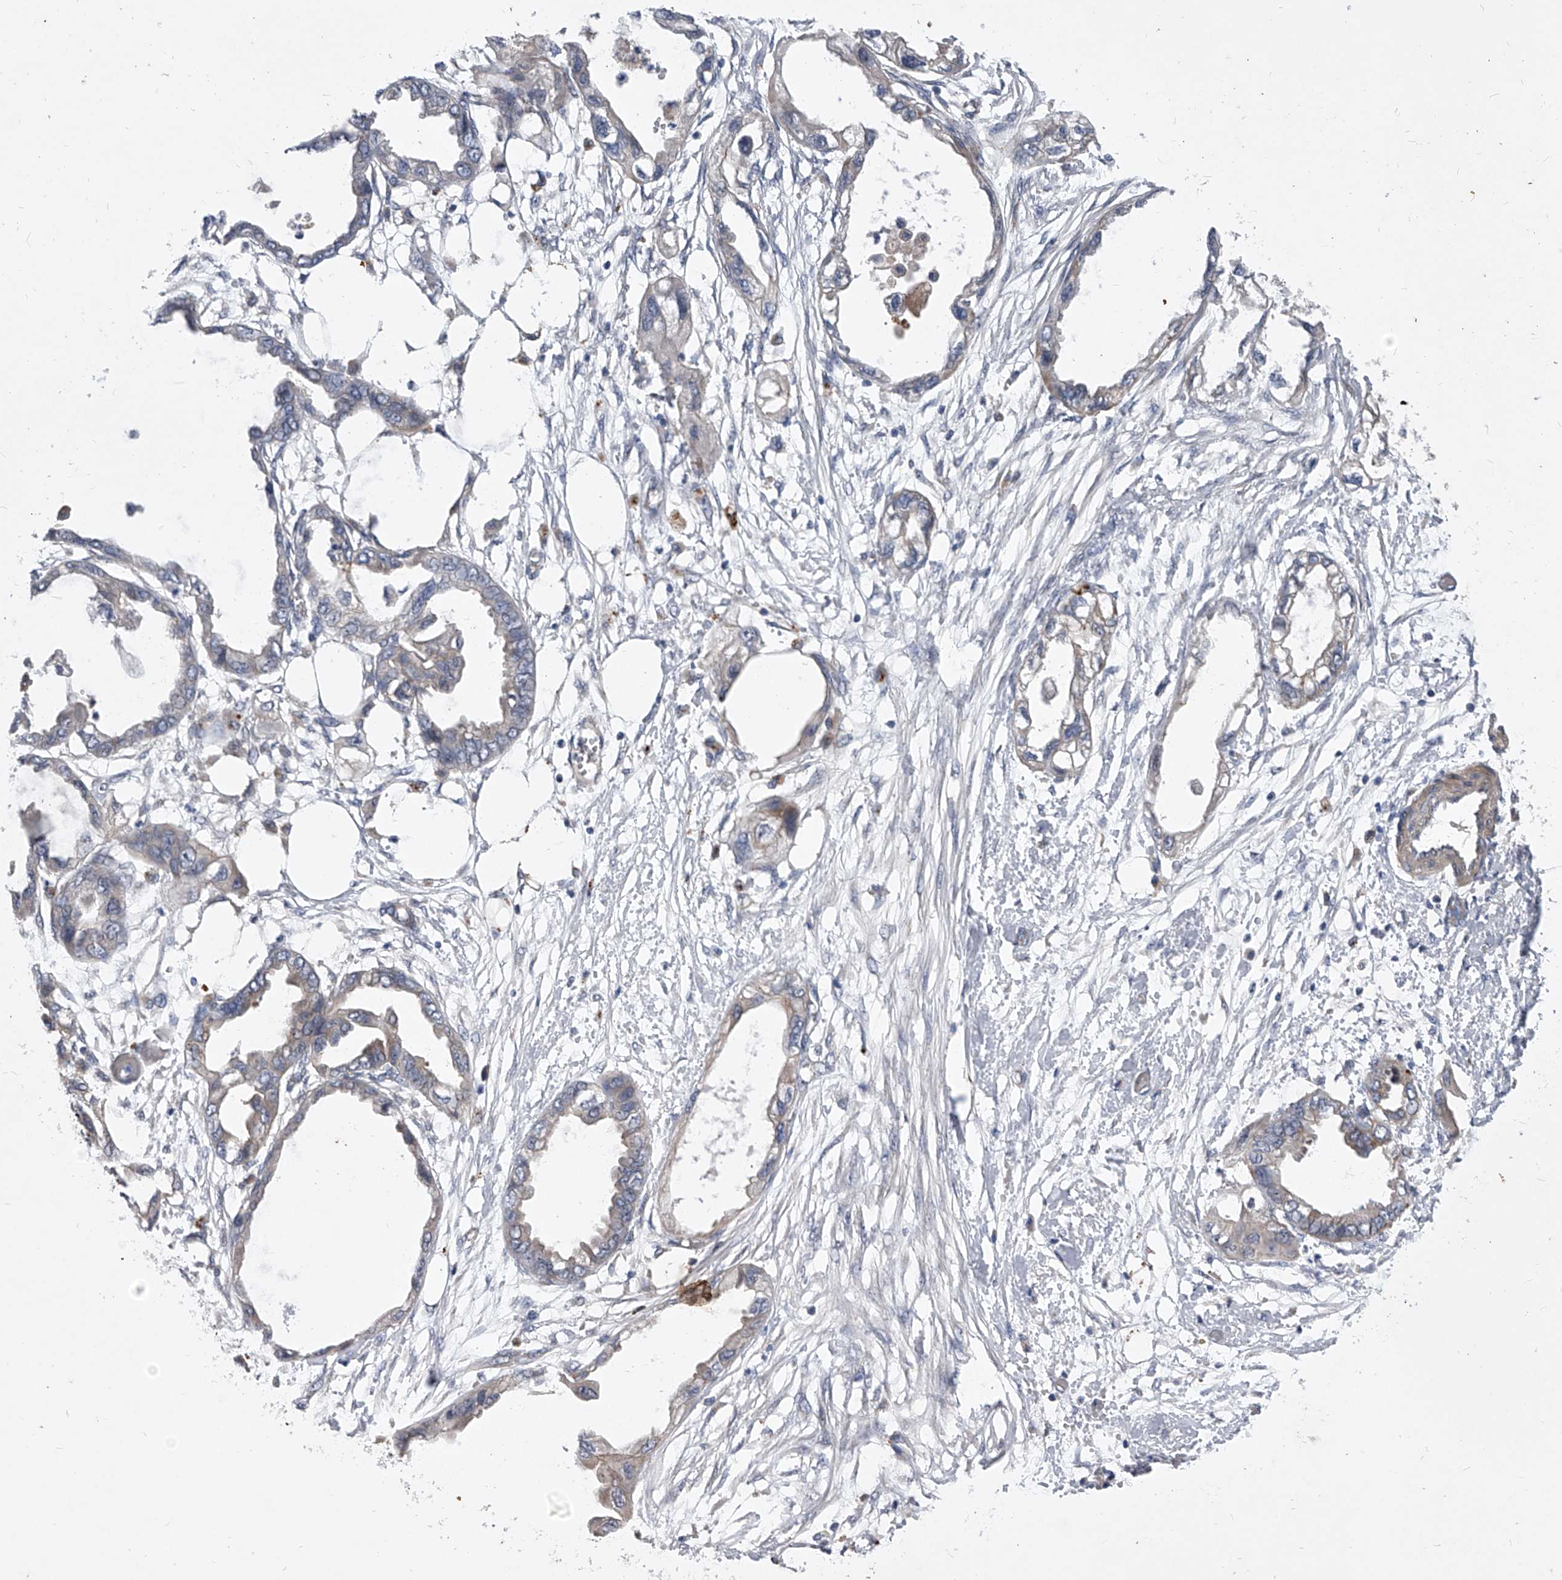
{"staining": {"intensity": "negative", "quantity": "none", "location": "none"}, "tissue": "endometrial cancer", "cell_type": "Tumor cells", "image_type": "cancer", "snomed": [{"axis": "morphology", "description": "Adenocarcinoma, NOS"}, {"axis": "morphology", "description": "Adenocarcinoma, metastatic, NOS"}, {"axis": "topography", "description": "Adipose tissue"}, {"axis": "topography", "description": "Endometrium"}], "caption": "Tumor cells show no significant protein staining in endometrial adenocarcinoma.", "gene": "MINDY4", "patient": {"sex": "female", "age": 67}}